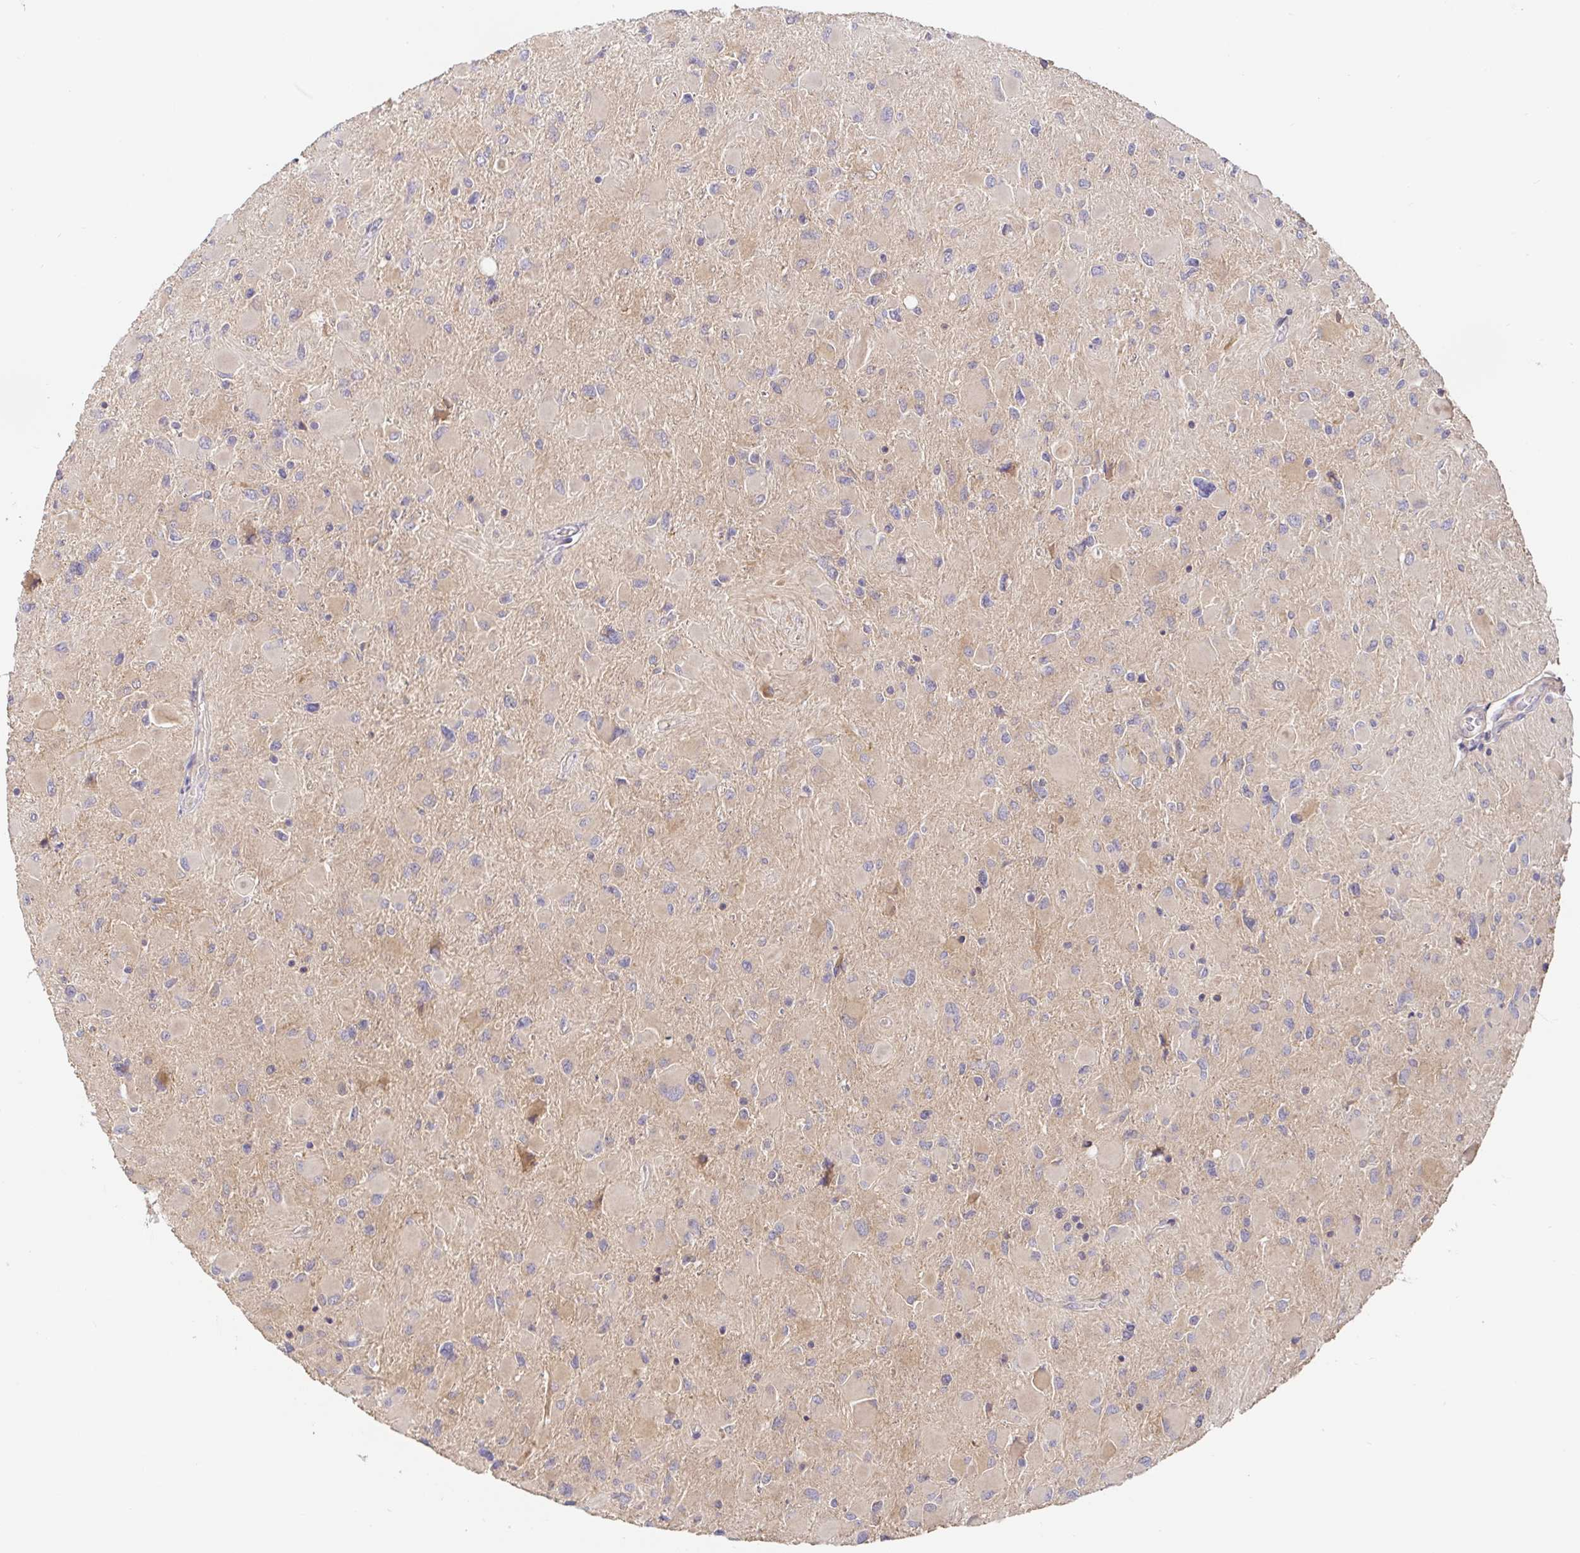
{"staining": {"intensity": "negative", "quantity": "none", "location": "none"}, "tissue": "glioma", "cell_type": "Tumor cells", "image_type": "cancer", "snomed": [{"axis": "morphology", "description": "Glioma, malignant, High grade"}, {"axis": "topography", "description": "Cerebral cortex"}], "caption": "A micrograph of malignant glioma (high-grade) stained for a protein demonstrates no brown staining in tumor cells. Brightfield microscopy of immunohistochemistry stained with DAB (brown) and hematoxylin (blue), captured at high magnification.", "gene": "HAGH", "patient": {"sex": "female", "age": 36}}